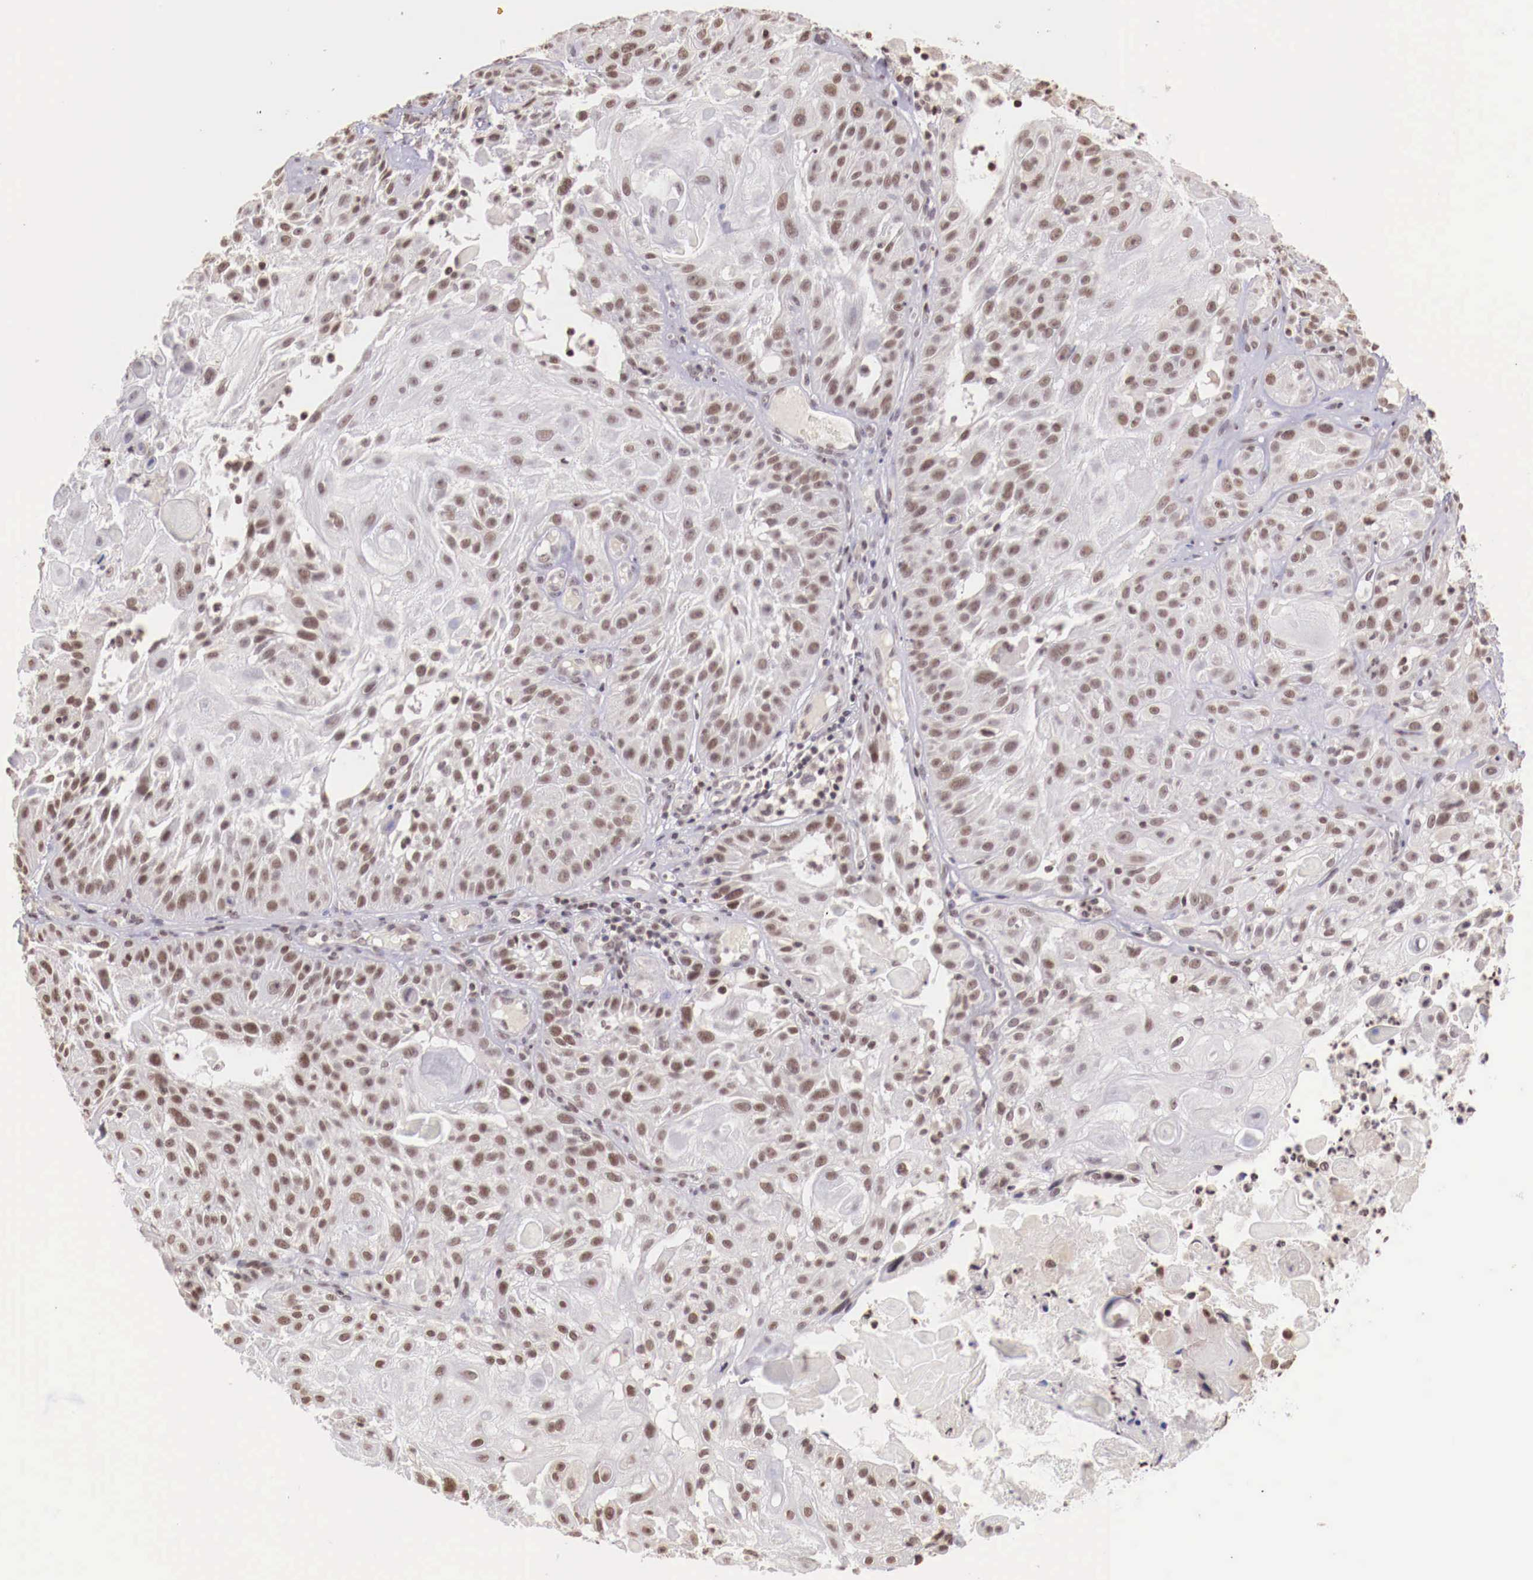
{"staining": {"intensity": "weak", "quantity": "25%-75%", "location": "nuclear"}, "tissue": "skin cancer", "cell_type": "Tumor cells", "image_type": "cancer", "snomed": [{"axis": "morphology", "description": "Squamous cell carcinoma, NOS"}, {"axis": "topography", "description": "Skin"}], "caption": "Protein analysis of squamous cell carcinoma (skin) tissue reveals weak nuclear staining in about 25%-75% of tumor cells.", "gene": "SP1", "patient": {"sex": "female", "age": 89}}